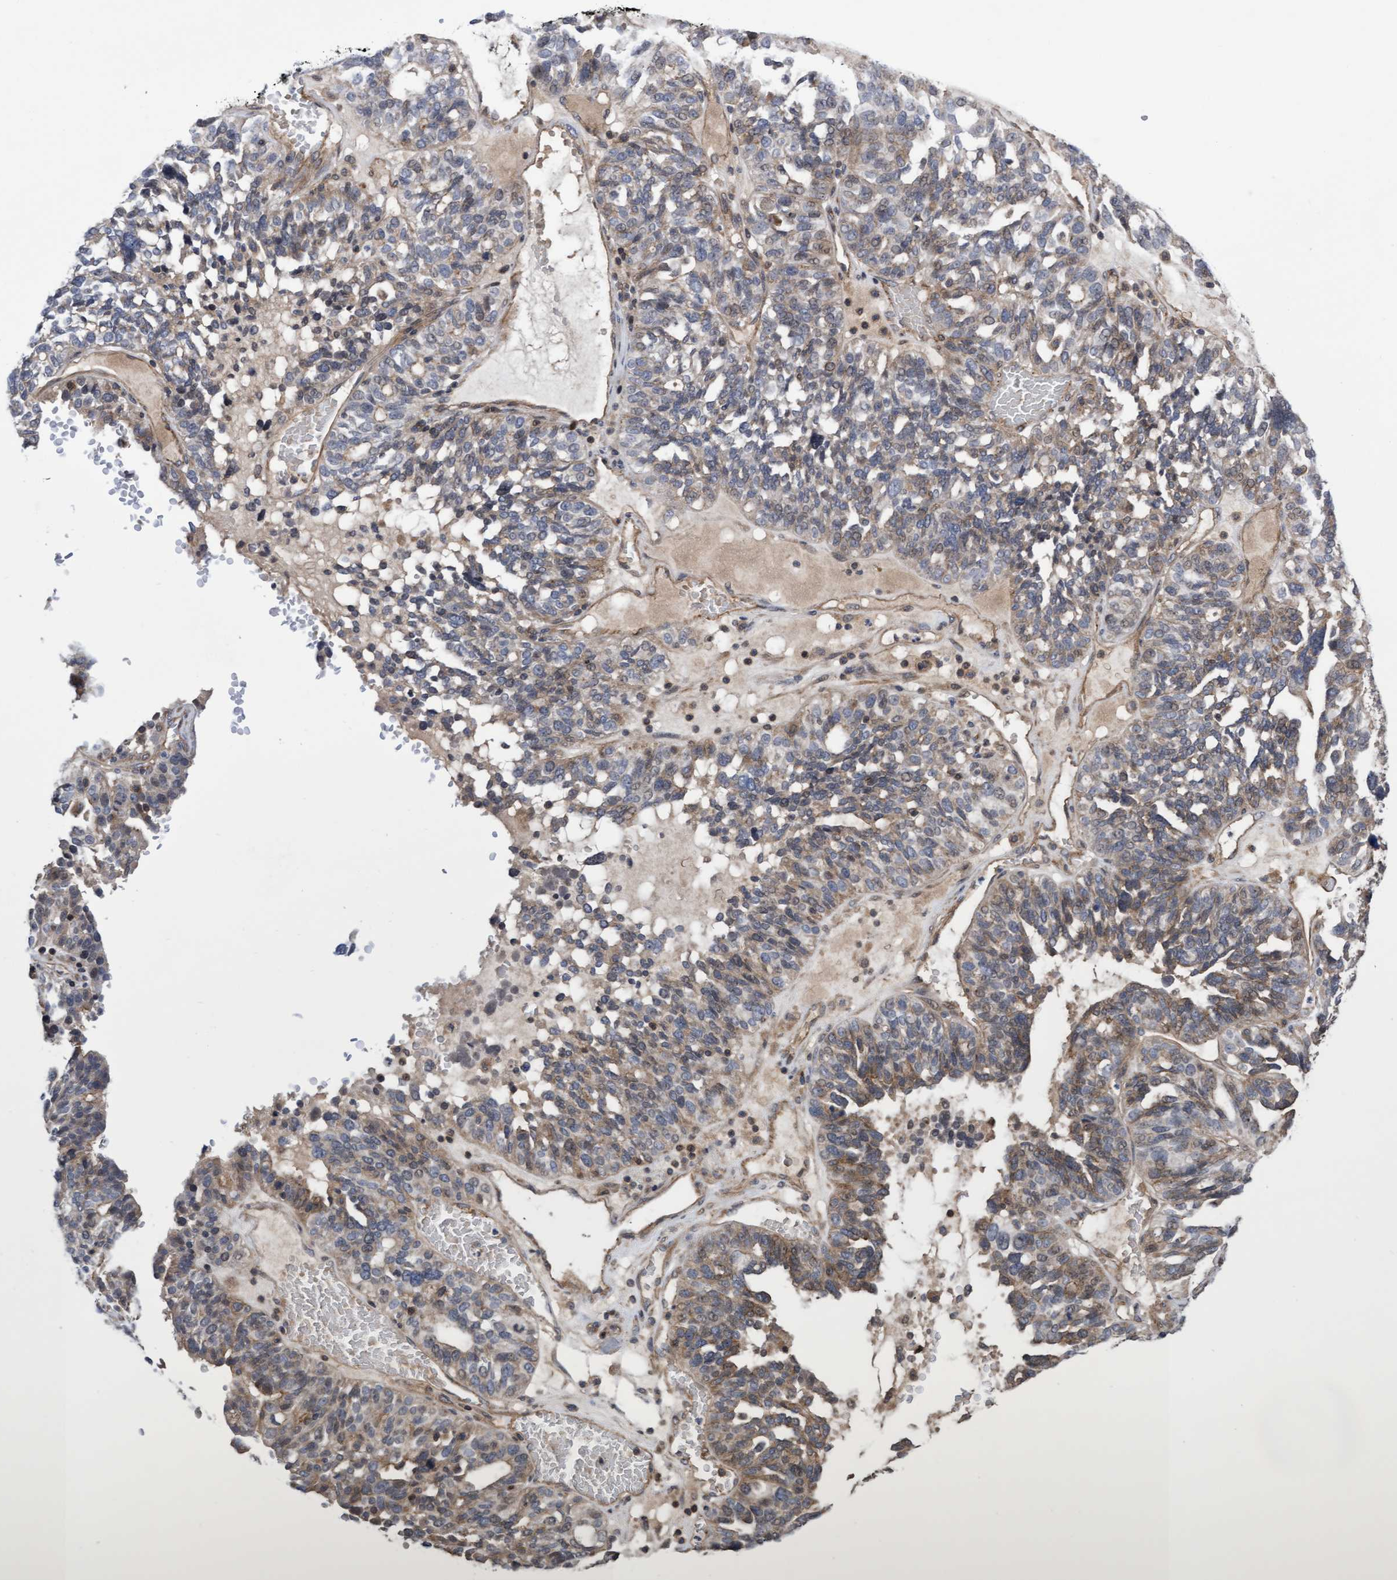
{"staining": {"intensity": "weak", "quantity": "25%-75%", "location": "cytoplasmic/membranous"}, "tissue": "ovarian cancer", "cell_type": "Tumor cells", "image_type": "cancer", "snomed": [{"axis": "morphology", "description": "Cystadenocarcinoma, serous, NOS"}, {"axis": "topography", "description": "Ovary"}], "caption": "Weak cytoplasmic/membranous expression for a protein is identified in approximately 25%-75% of tumor cells of ovarian cancer (serous cystadenocarcinoma) using immunohistochemistry.", "gene": "COBL", "patient": {"sex": "female", "age": 59}}